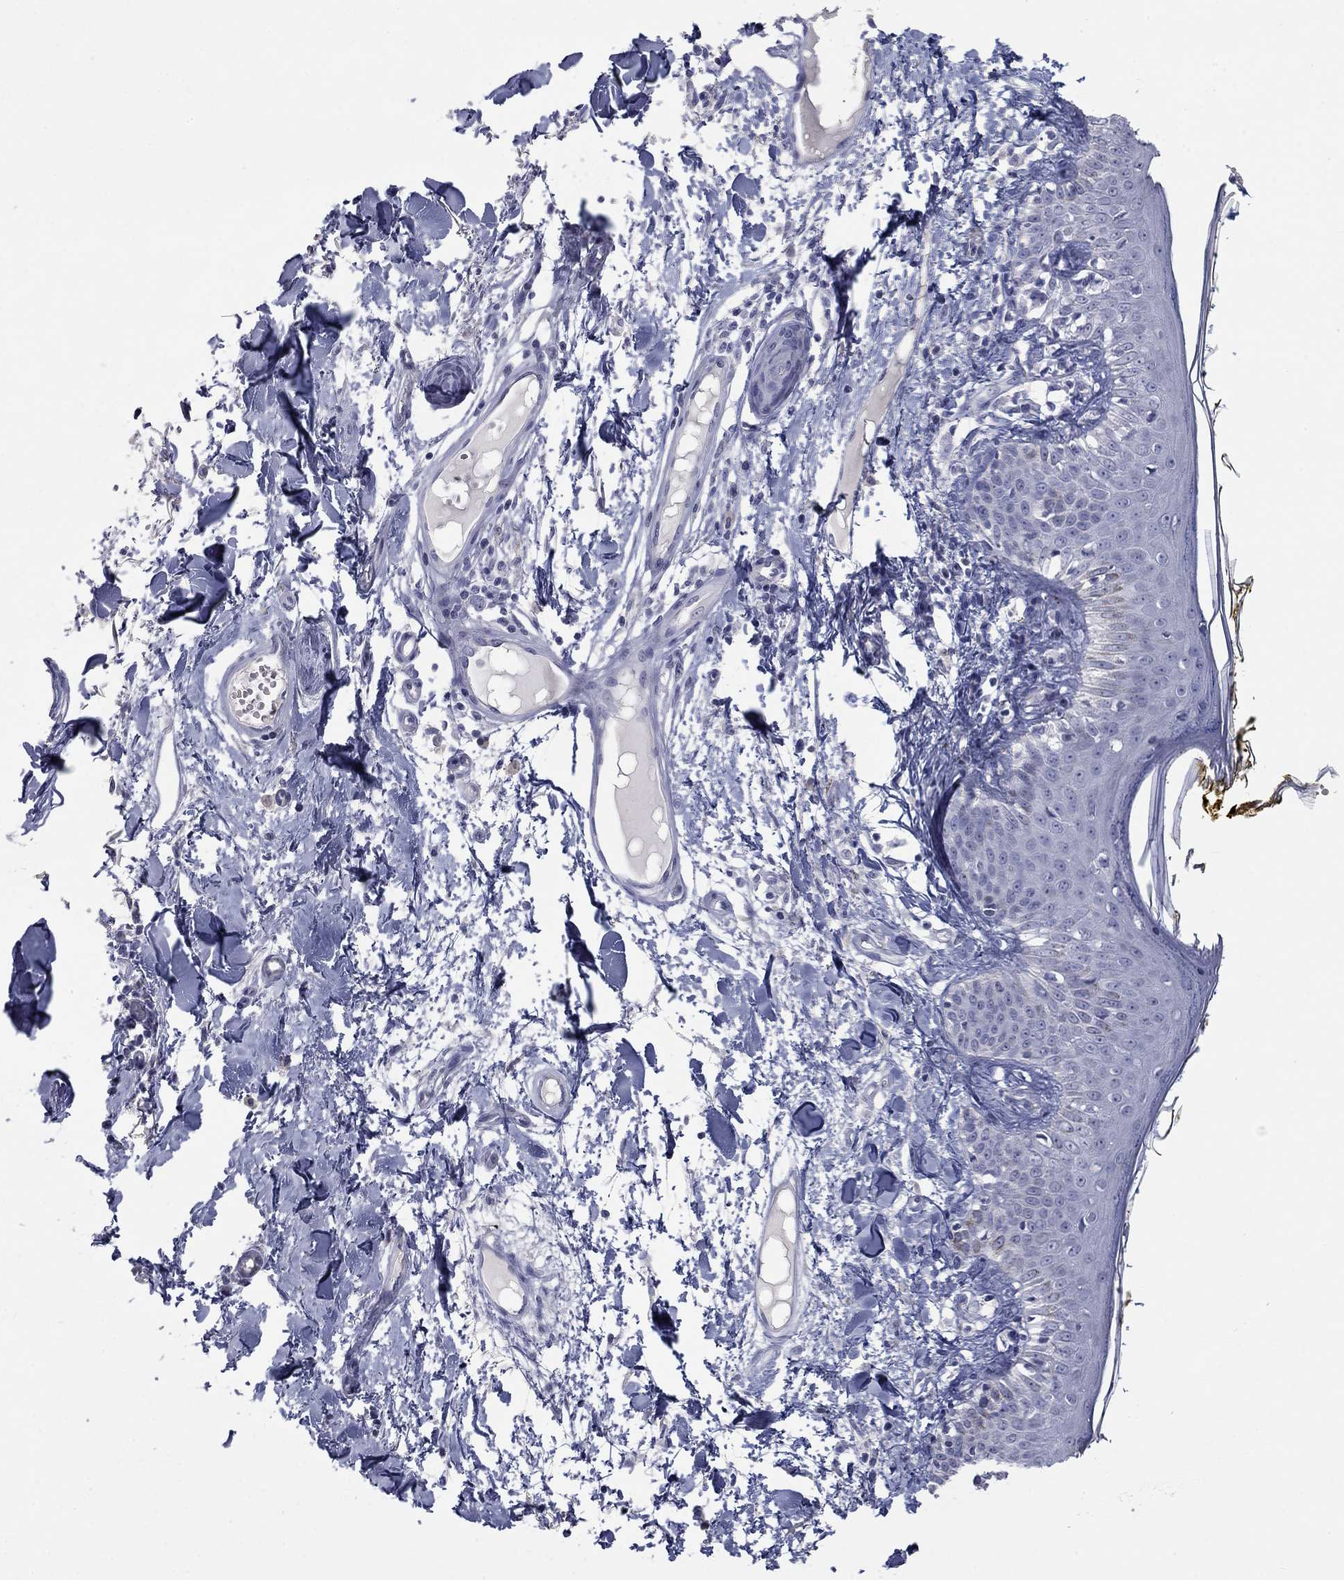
{"staining": {"intensity": "negative", "quantity": "none", "location": "none"}, "tissue": "skin", "cell_type": "Fibroblasts", "image_type": "normal", "snomed": [{"axis": "morphology", "description": "Normal tissue, NOS"}, {"axis": "topography", "description": "Skin"}], "caption": "The immunohistochemistry (IHC) histopathology image has no significant staining in fibroblasts of skin. The staining was performed using DAB (3,3'-diaminobenzidine) to visualize the protein expression in brown, while the nuclei were stained in blue with hematoxylin (Magnification: 20x).", "gene": "ELAVL4", "patient": {"sex": "male", "age": 76}}